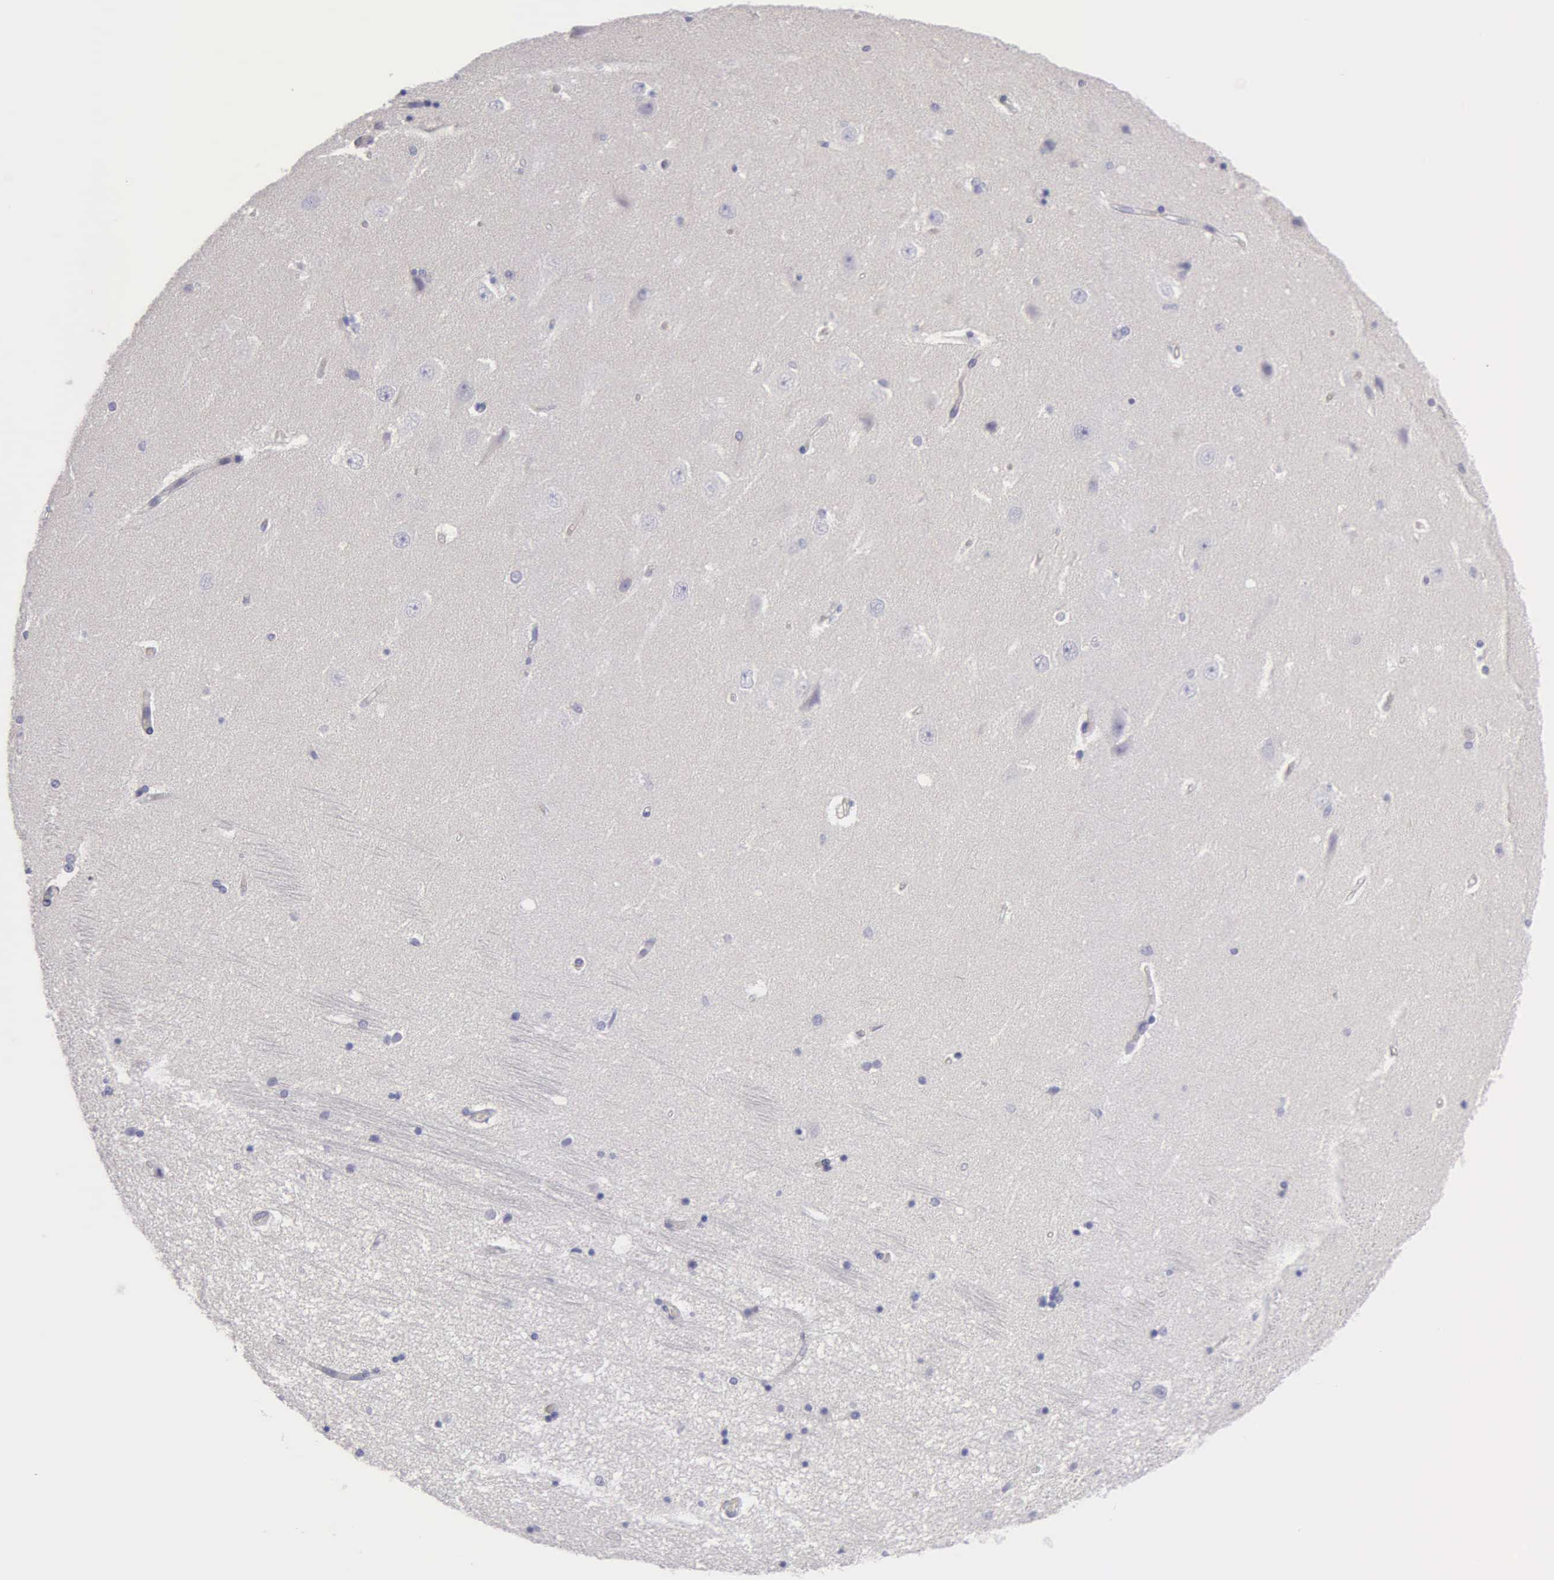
{"staining": {"intensity": "negative", "quantity": "none", "location": "none"}, "tissue": "hippocampus", "cell_type": "Glial cells", "image_type": "normal", "snomed": [{"axis": "morphology", "description": "Normal tissue, NOS"}, {"axis": "topography", "description": "Hippocampus"}], "caption": "Glial cells are negative for brown protein staining in normal hippocampus. (DAB immunohistochemistry with hematoxylin counter stain).", "gene": "TYRP1", "patient": {"sex": "female", "age": 54}}